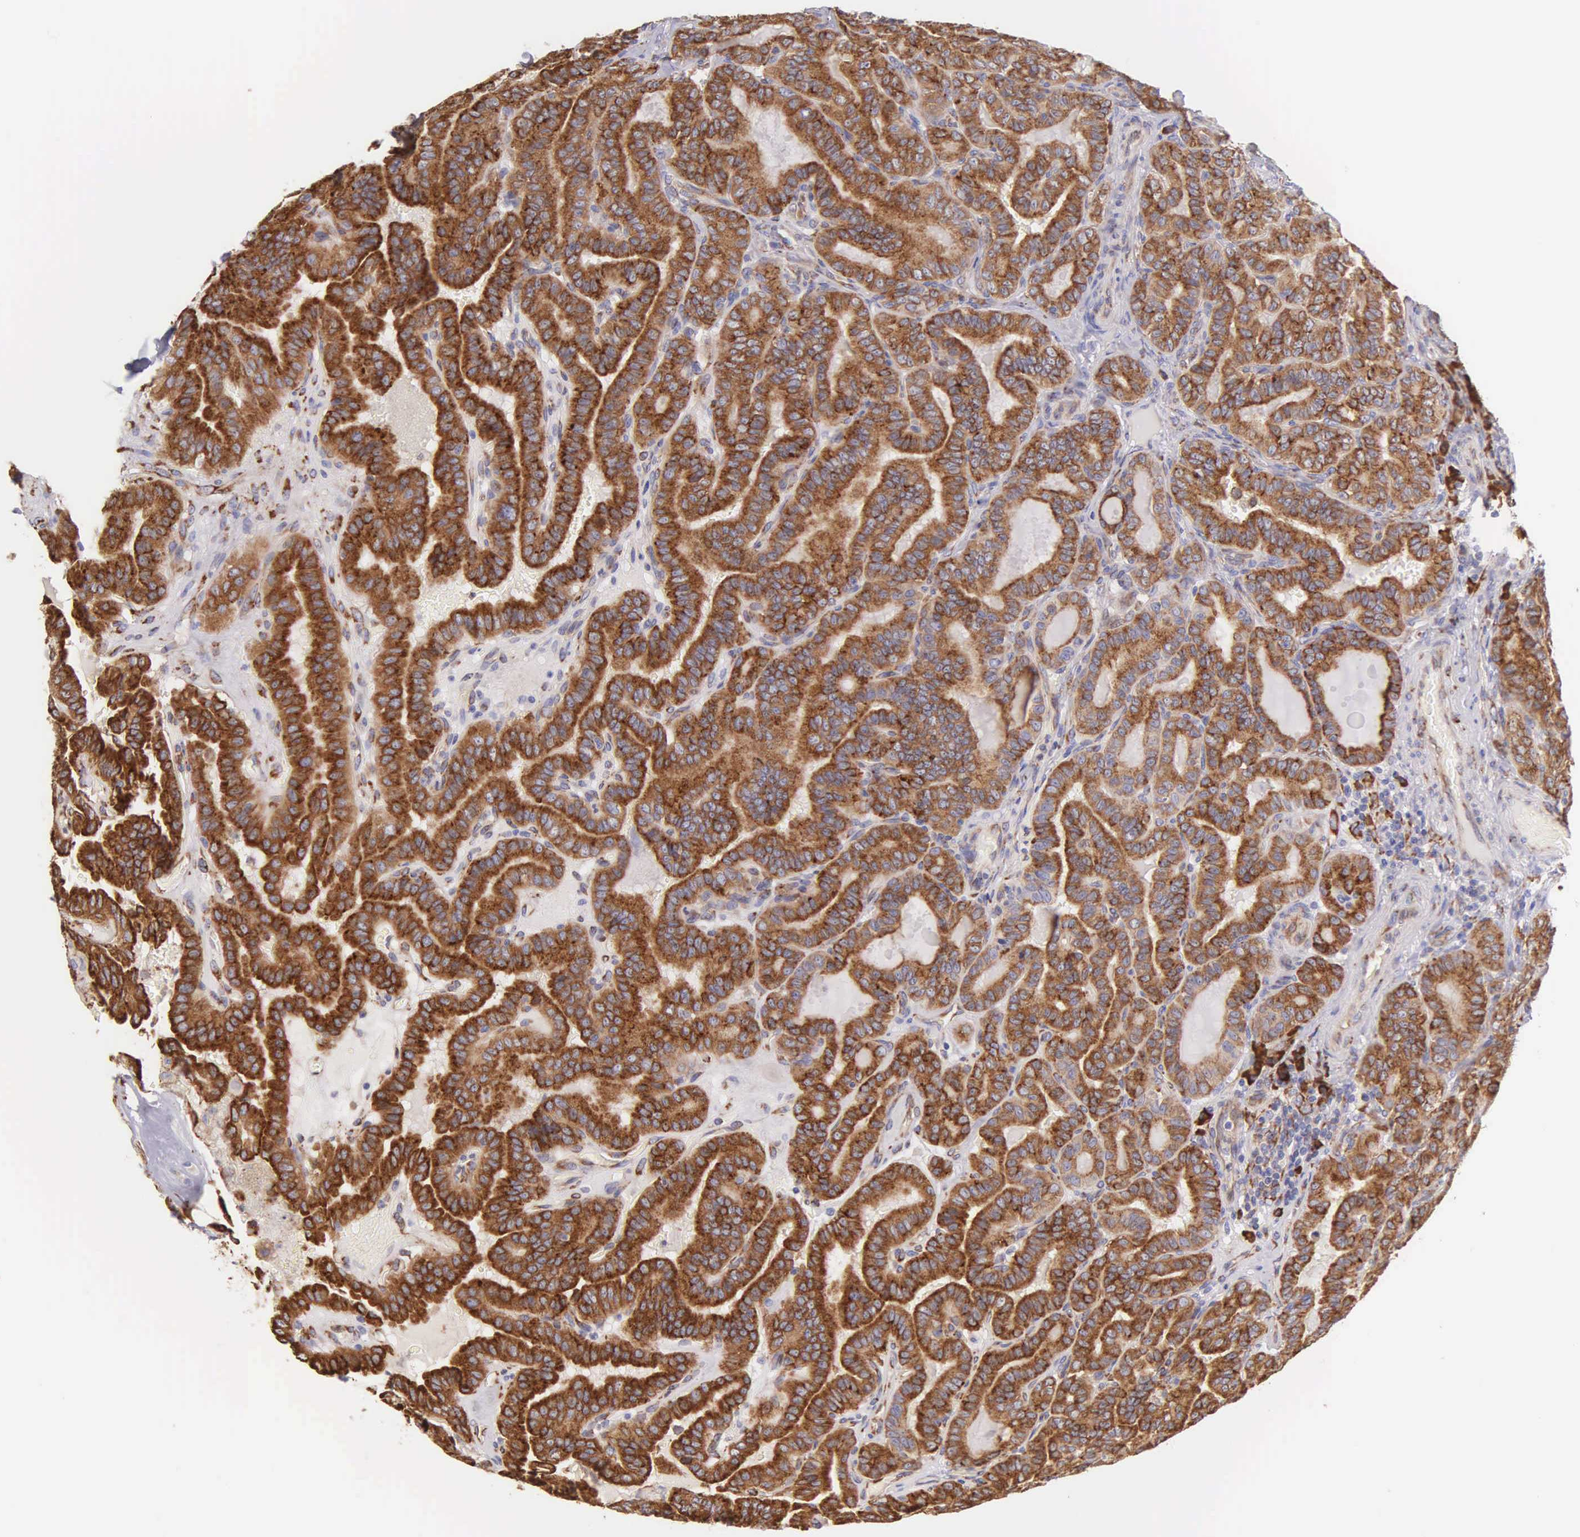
{"staining": {"intensity": "moderate", "quantity": ">75%", "location": "cytoplasmic/membranous"}, "tissue": "thyroid cancer", "cell_type": "Tumor cells", "image_type": "cancer", "snomed": [{"axis": "morphology", "description": "Papillary adenocarcinoma, NOS"}, {"axis": "topography", "description": "Thyroid gland"}], "caption": "Immunohistochemical staining of human papillary adenocarcinoma (thyroid) shows moderate cytoplasmic/membranous protein expression in about >75% of tumor cells.", "gene": "CKAP4", "patient": {"sex": "male", "age": 87}}